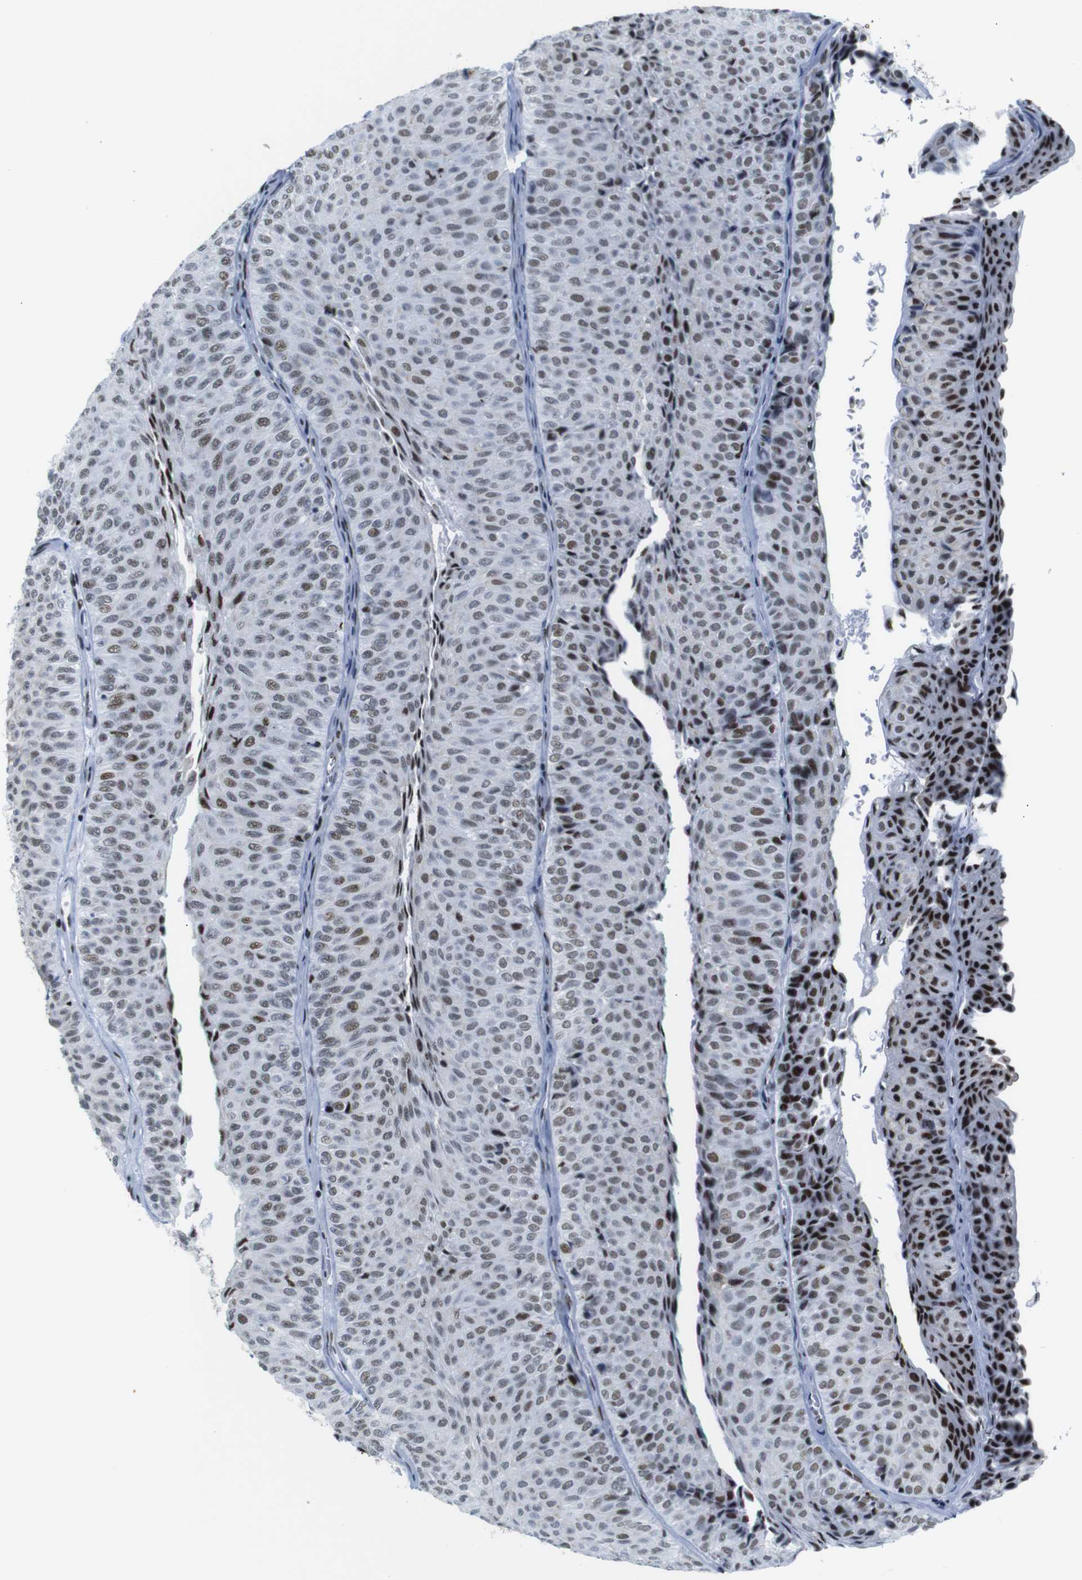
{"staining": {"intensity": "strong", "quantity": "<25%", "location": "nuclear"}, "tissue": "urothelial cancer", "cell_type": "Tumor cells", "image_type": "cancer", "snomed": [{"axis": "morphology", "description": "Urothelial carcinoma, Low grade"}, {"axis": "topography", "description": "Urinary bladder"}], "caption": "Human urothelial carcinoma (low-grade) stained for a protein (brown) shows strong nuclear positive expression in approximately <25% of tumor cells.", "gene": "TRA2B", "patient": {"sex": "male", "age": 78}}